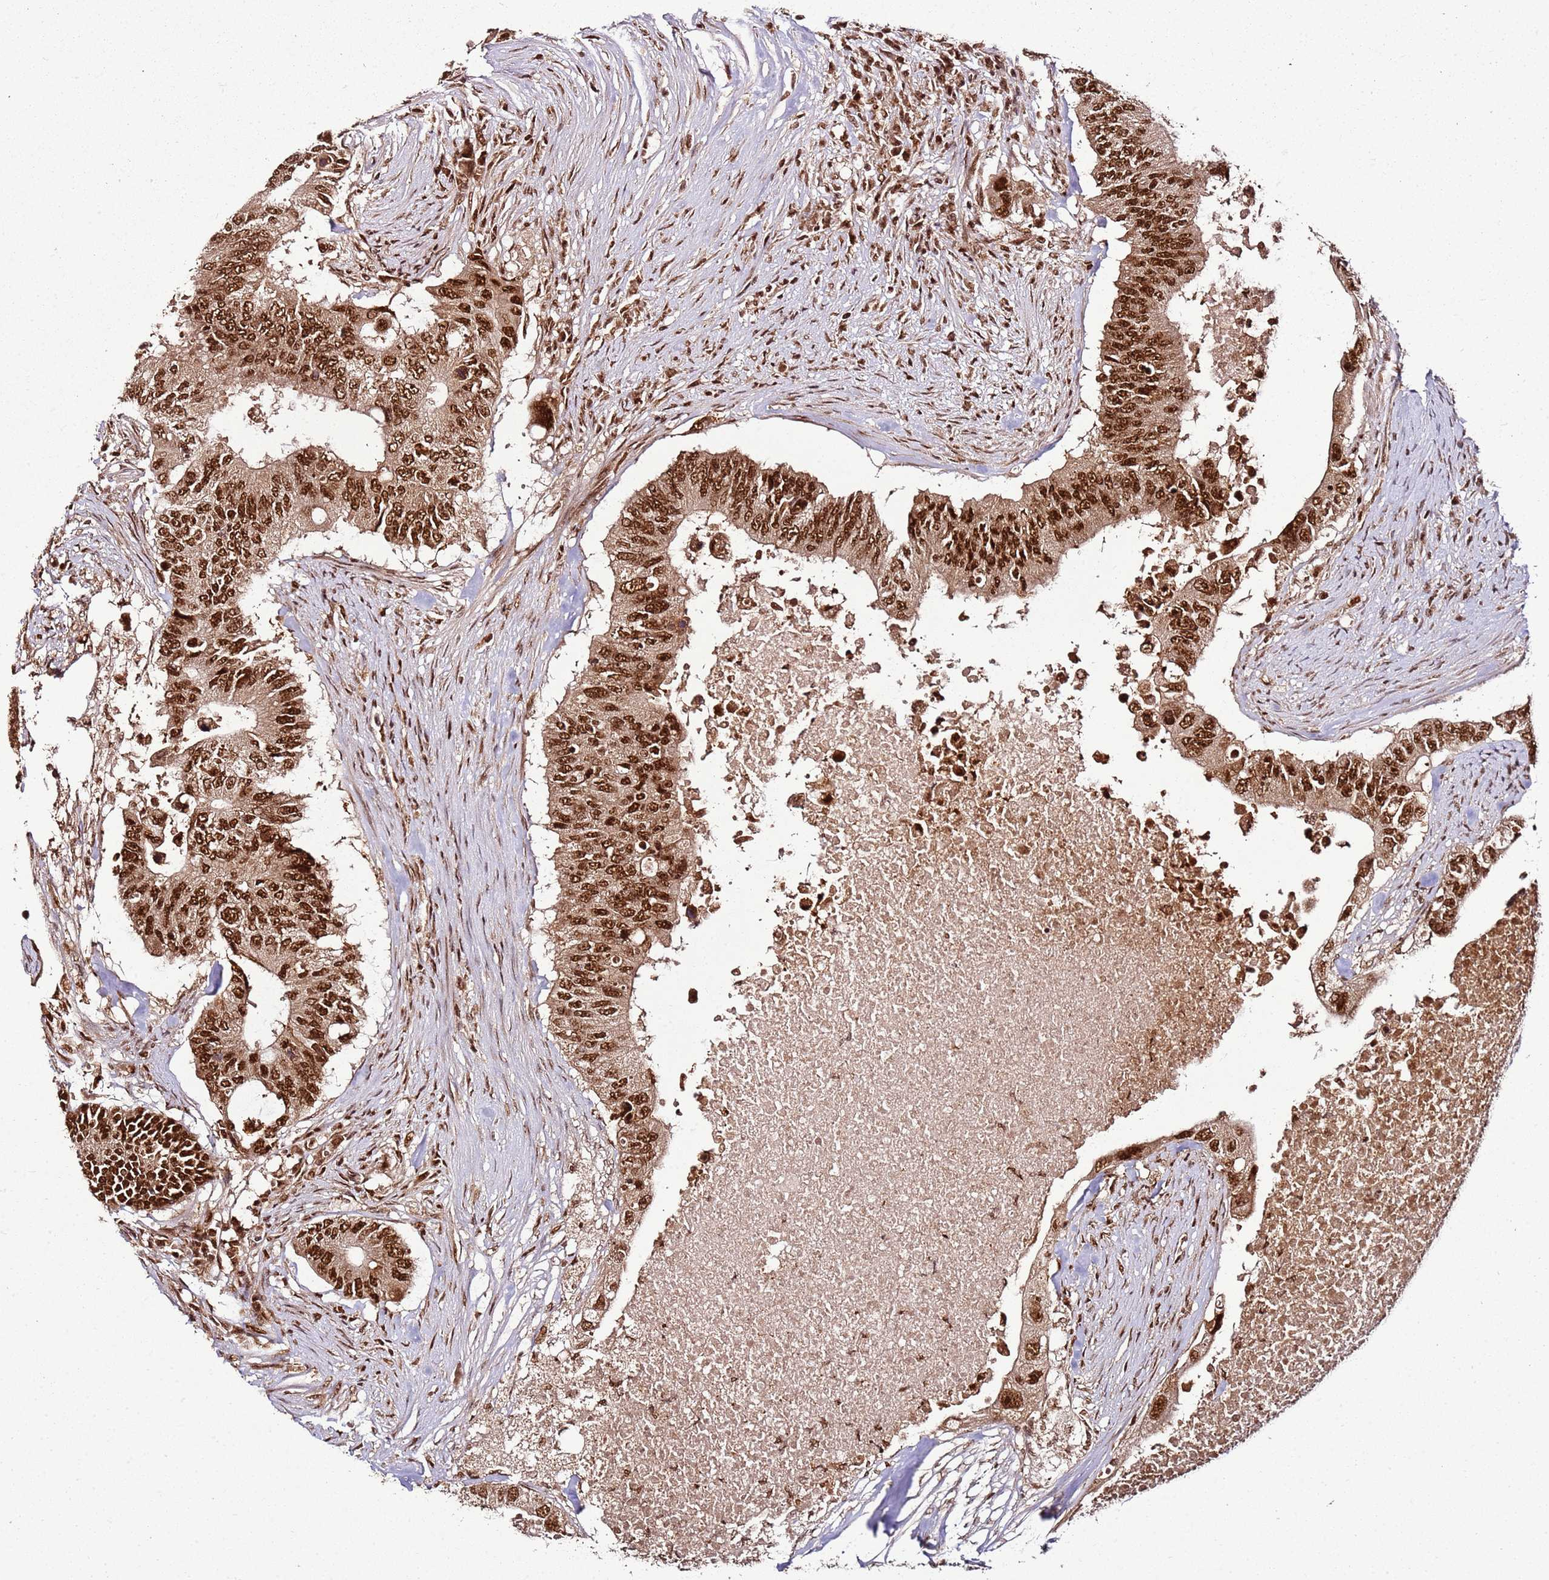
{"staining": {"intensity": "strong", "quantity": ">75%", "location": "nuclear"}, "tissue": "colorectal cancer", "cell_type": "Tumor cells", "image_type": "cancer", "snomed": [{"axis": "morphology", "description": "Adenocarcinoma, NOS"}, {"axis": "topography", "description": "Colon"}], "caption": "High-magnification brightfield microscopy of colorectal cancer stained with DAB (3,3'-diaminobenzidine) (brown) and counterstained with hematoxylin (blue). tumor cells exhibit strong nuclear expression is present in approximately>75% of cells. Ihc stains the protein in brown and the nuclei are stained blue.", "gene": "XRN2", "patient": {"sex": "male", "age": 71}}